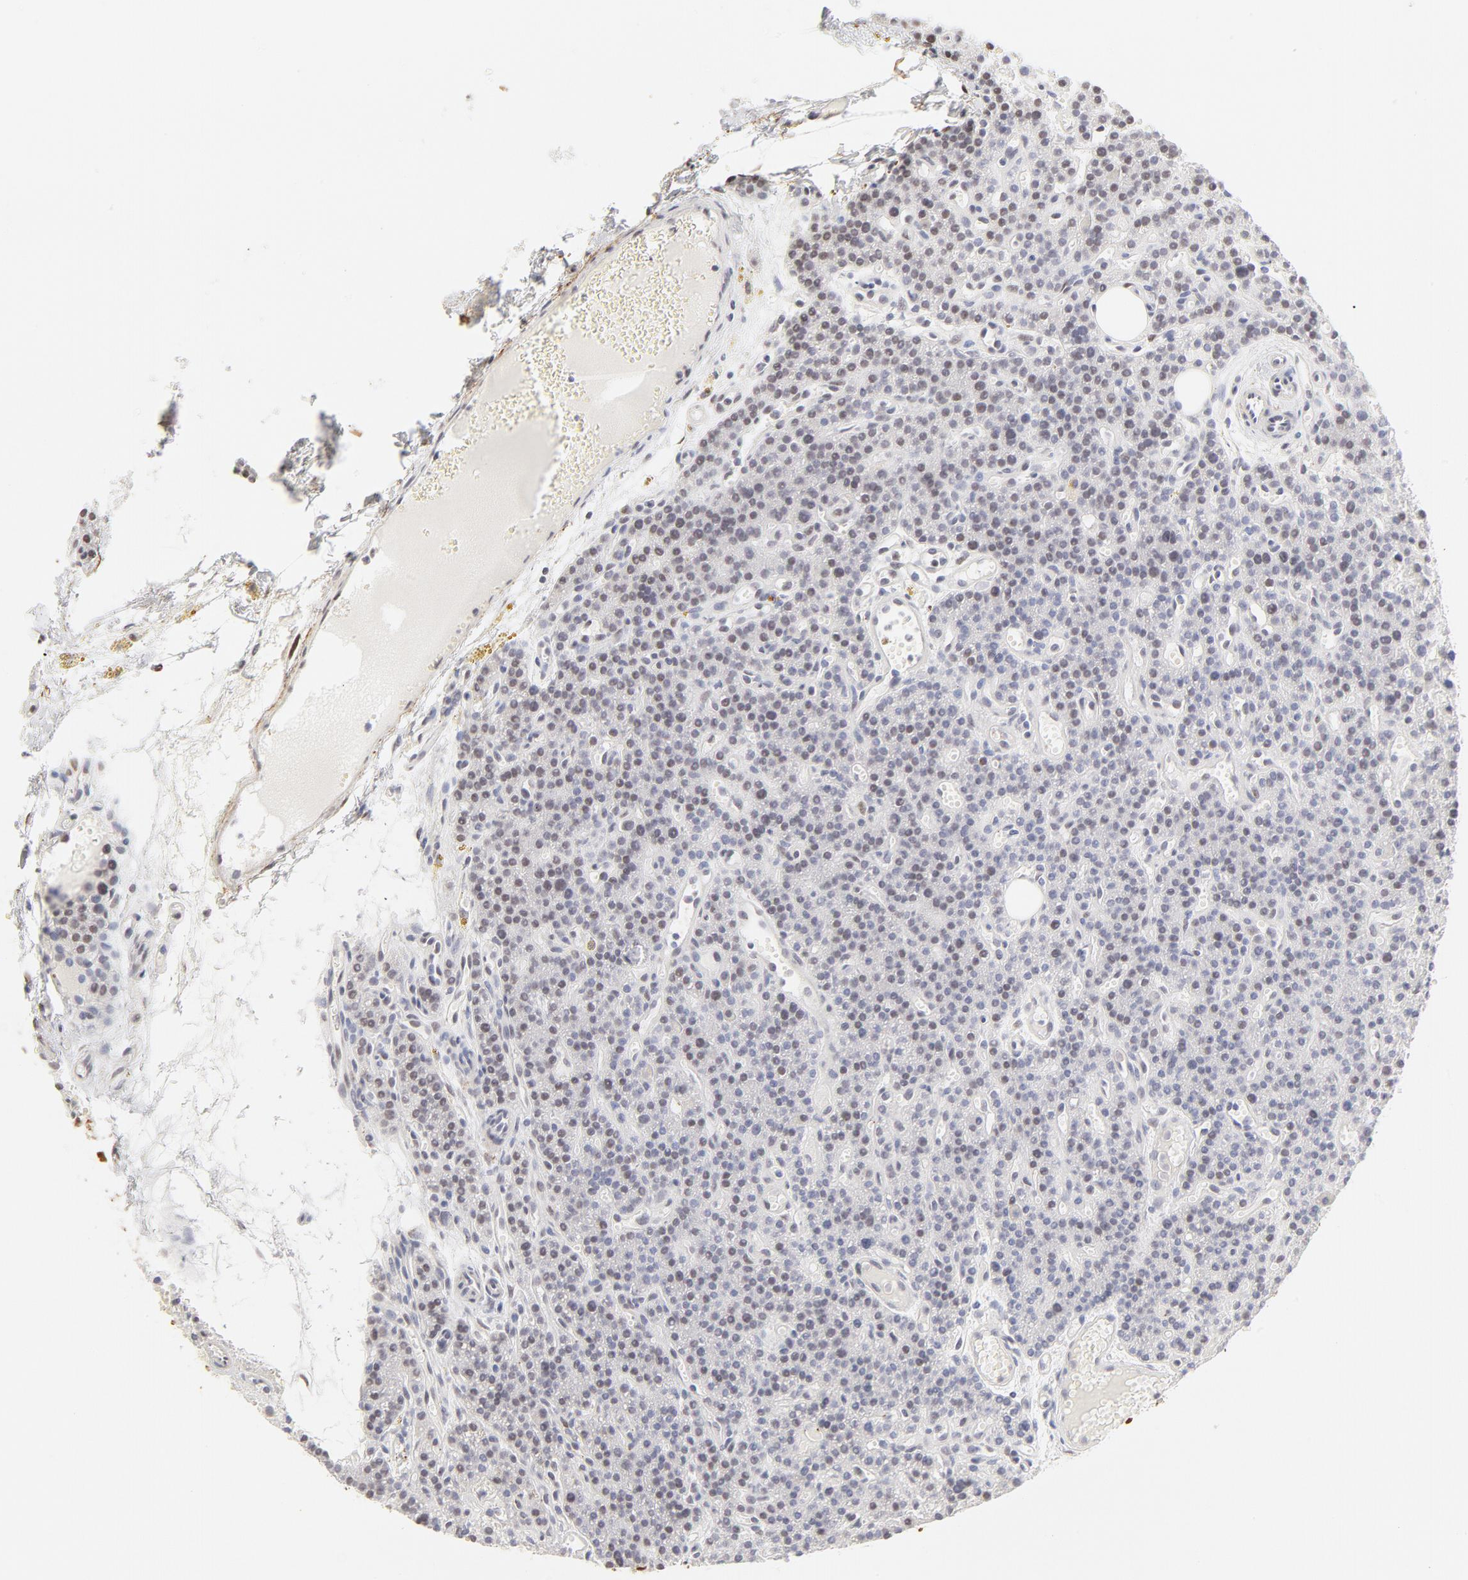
{"staining": {"intensity": "weak", "quantity": "<25%", "location": "nuclear"}, "tissue": "parathyroid gland", "cell_type": "Glandular cells", "image_type": "normal", "snomed": [{"axis": "morphology", "description": "Normal tissue, NOS"}, {"axis": "topography", "description": "Parathyroid gland"}], "caption": "Immunohistochemistry (IHC) histopathology image of unremarkable parathyroid gland: human parathyroid gland stained with DAB displays no significant protein positivity in glandular cells.", "gene": "PBX1", "patient": {"sex": "male", "age": 25}}